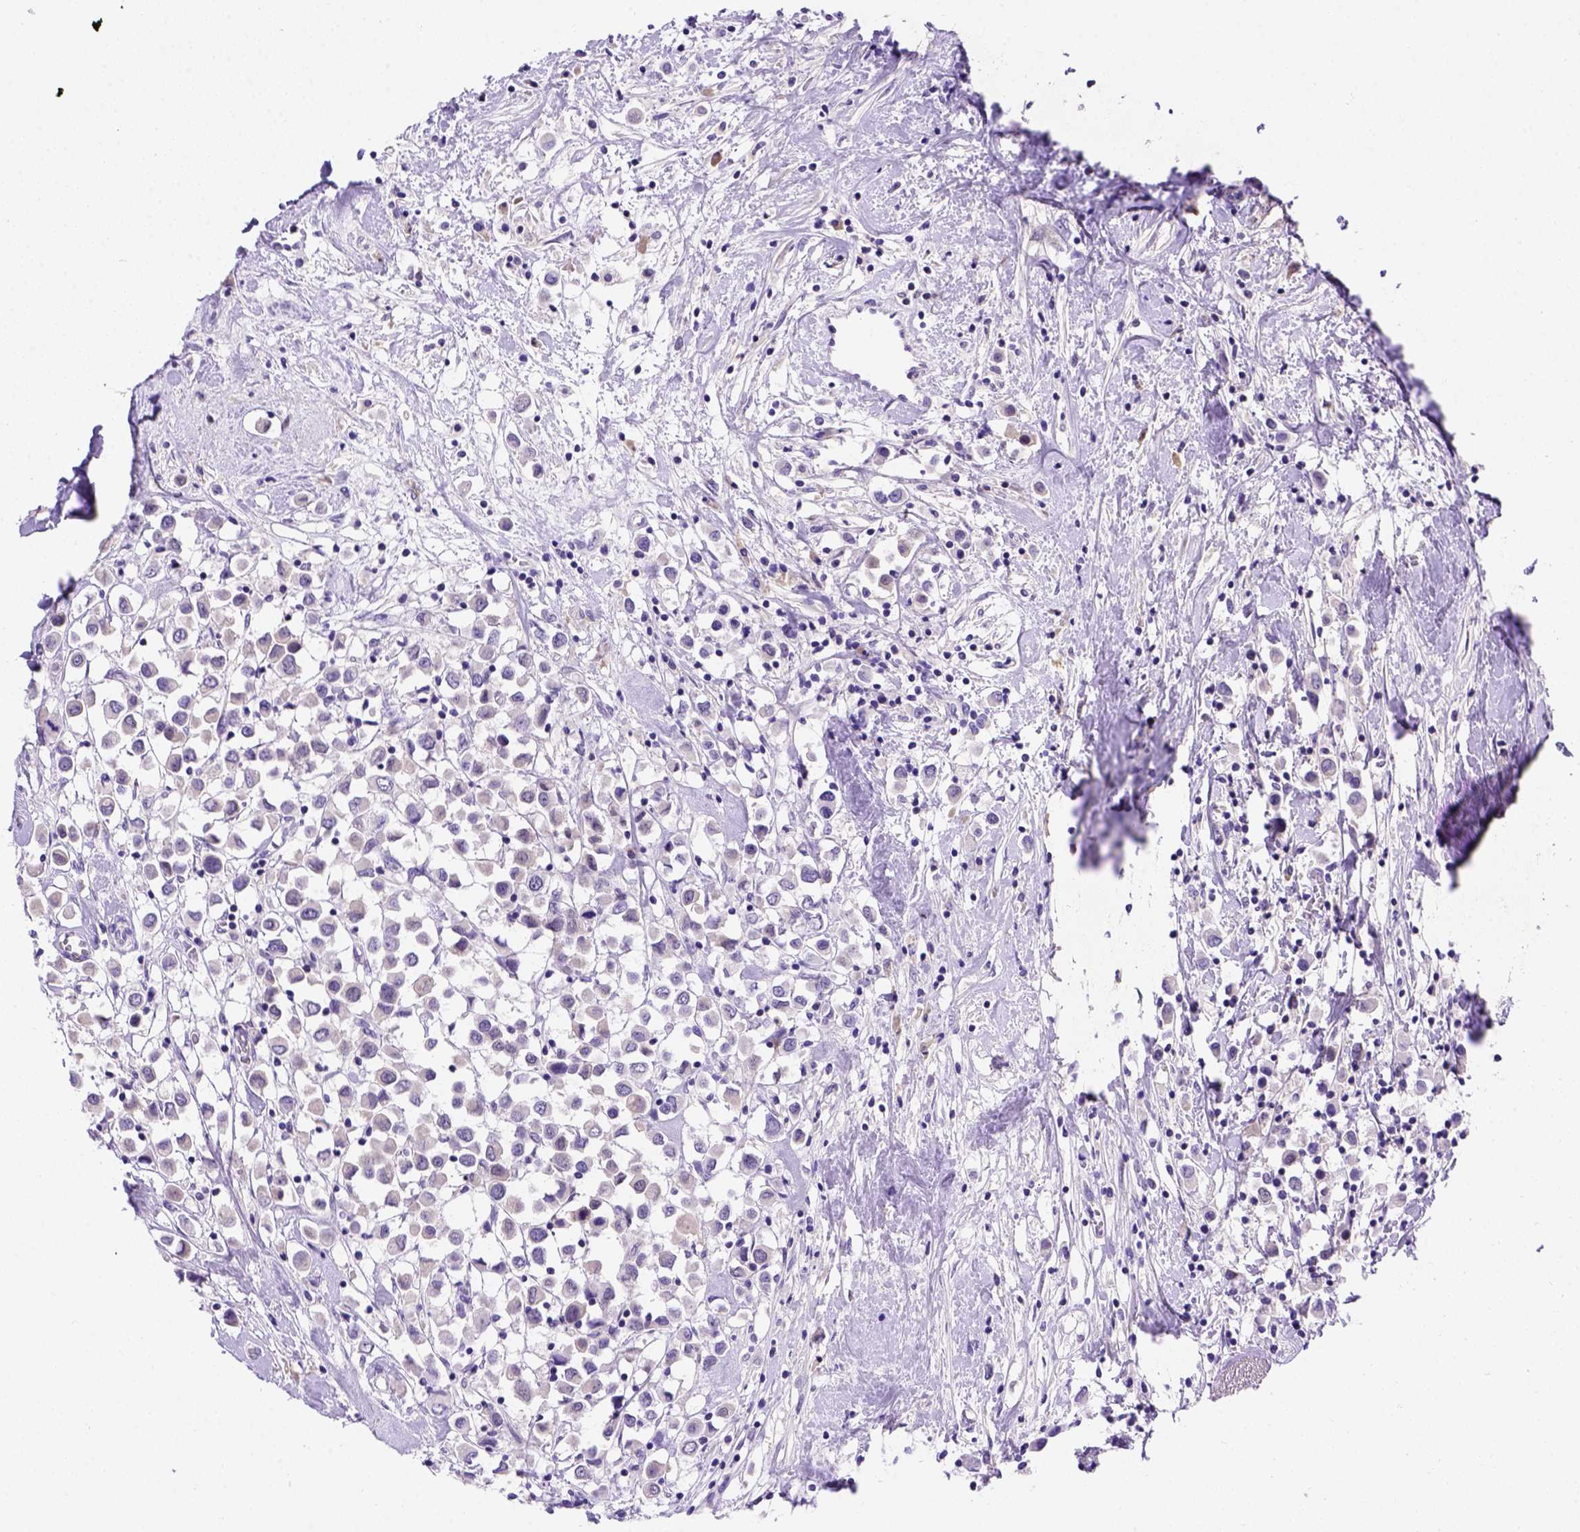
{"staining": {"intensity": "negative", "quantity": "none", "location": "none"}, "tissue": "breast cancer", "cell_type": "Tumor cells", "image_type": "cancer", "snomed": [{"axis": "morphology", "description": "Duct carcinoma"}, {"axis": "topography", "description": "Breast"}], "caption": "Image shows no significant protein expression in tumor cells of breast cancer (infiltrating ductal carcinoma).", "gene": "FAM81B", "patient": {"sex": "female", "age": 61}}